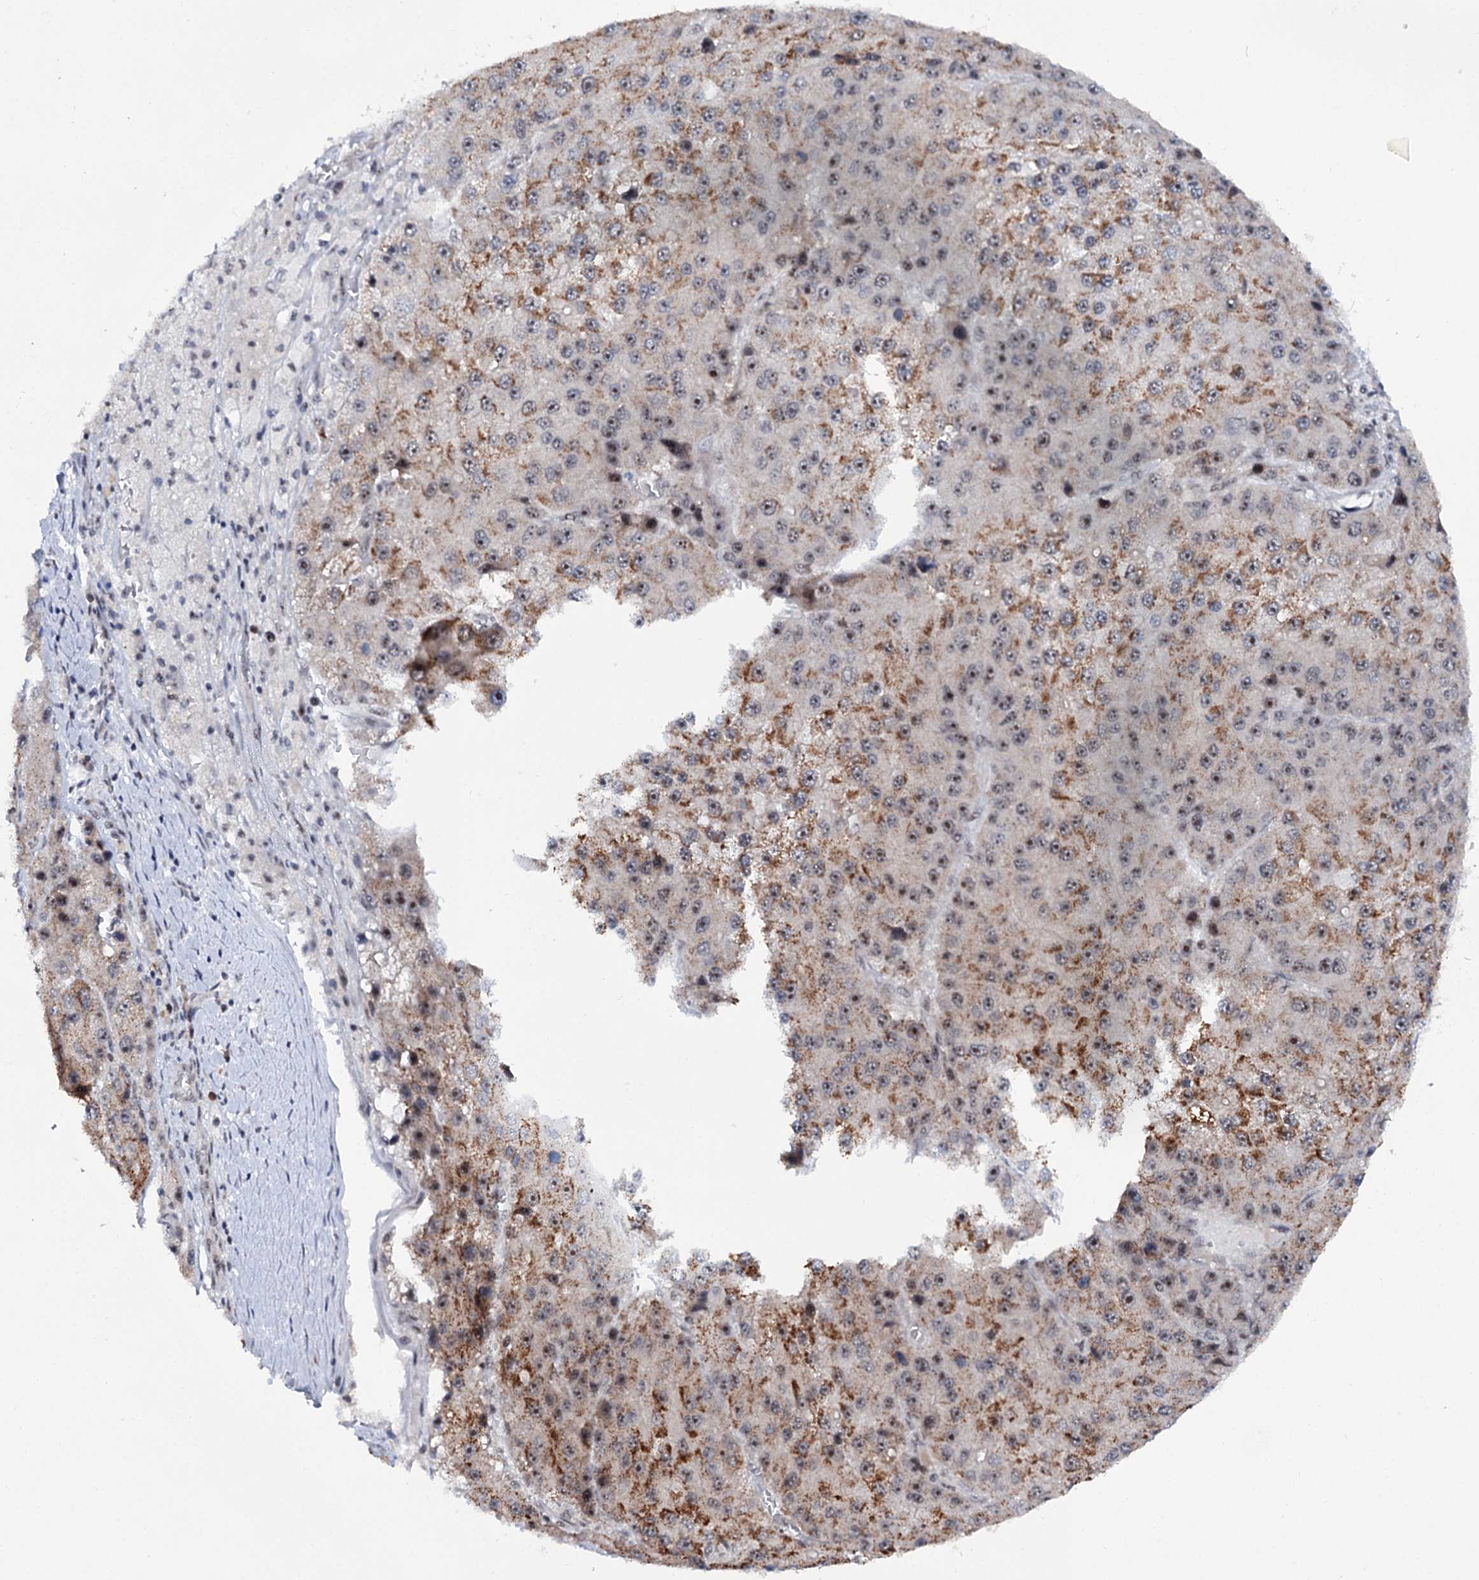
{"staining": {"intensity": "moderate", "quantity": ">75%", "location": "cytoplasmic/membranous,nuclear"}, "tissue": "liver cancer", "cell_type": "Tumor cells", "image_type": "cancer", "snomed": [{"axis": "morphology", "description": "Carcinoma, Hepatocellular, NOS"}, {"axis": "topography", "description": "Liver"}], "caption": "Human hepatocellular carcinoma (liver) stained with a brown dye displays moderate cytoplasmic/membranous and nuclear positive expression in about >75% of tumor cells.", "gene": "BUD13", "patient": {"sex": "female", "age": 73}}